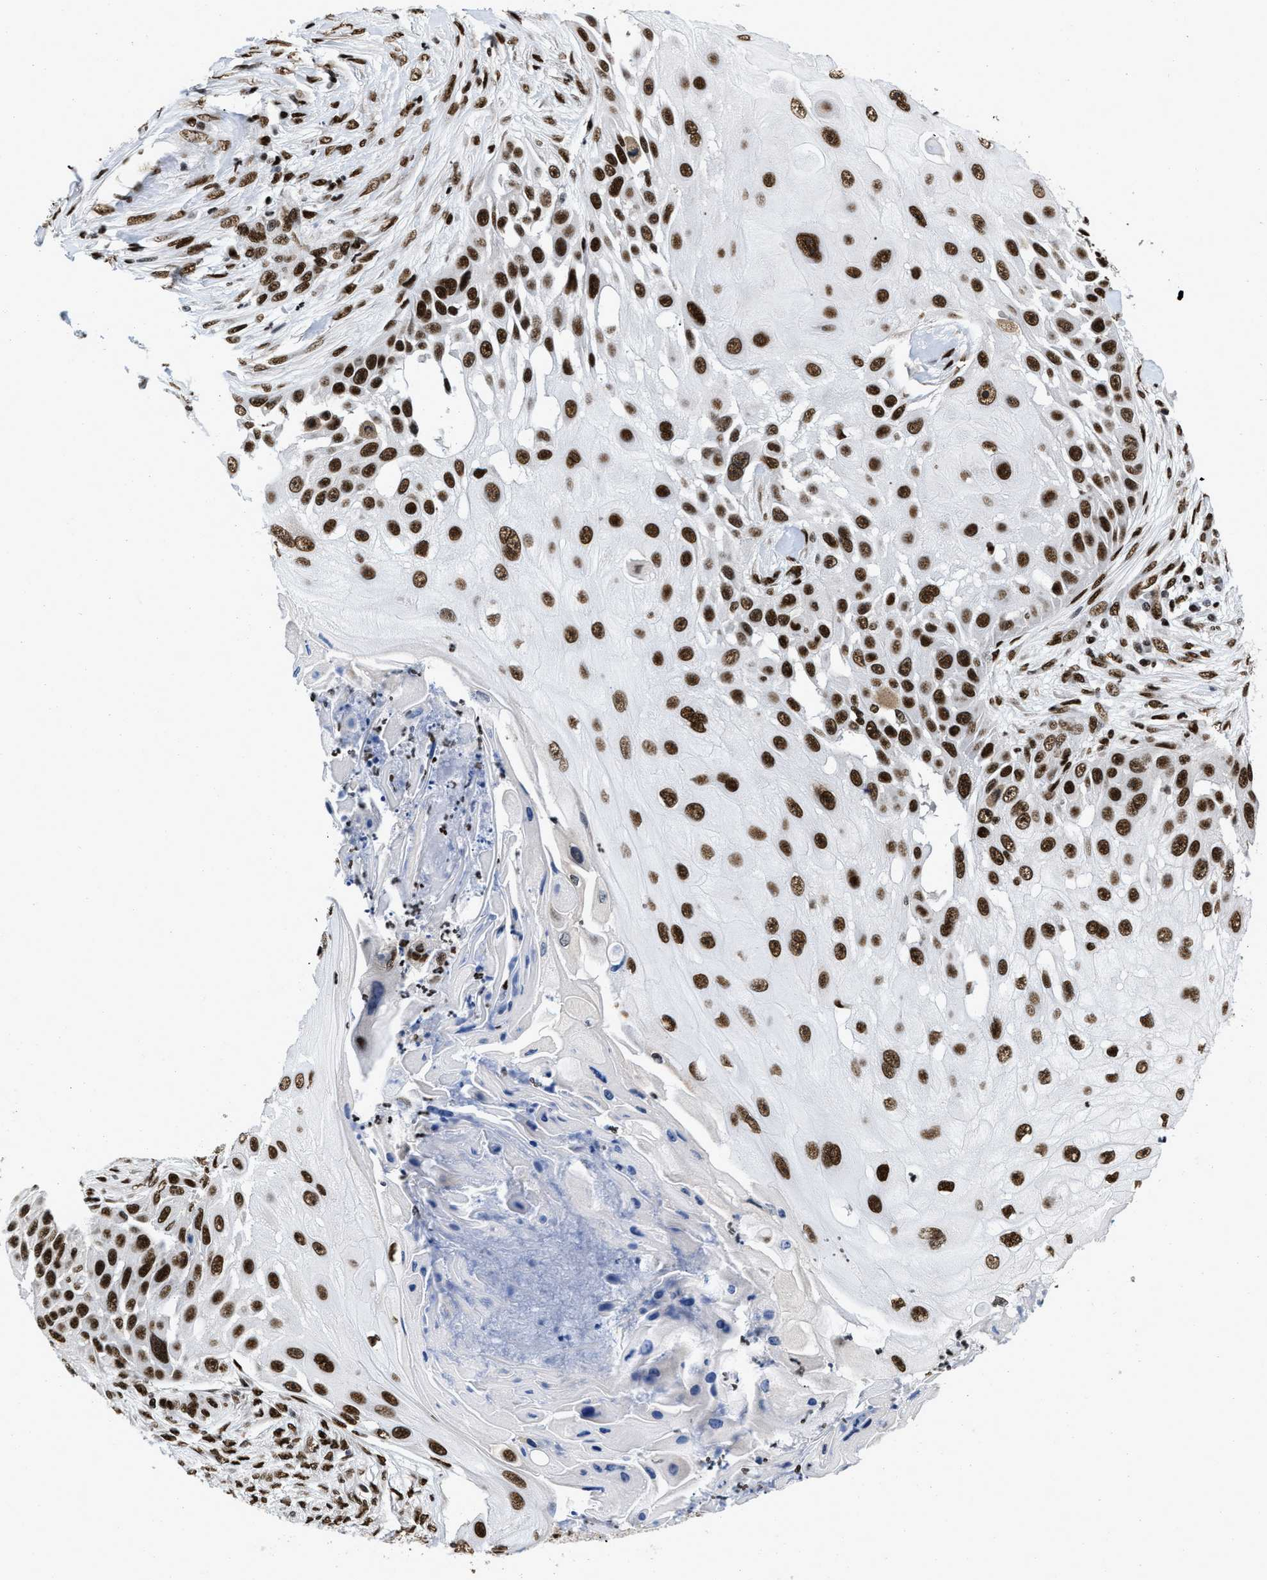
{"staining": {"intensity": "strong", "quantity": ">75%", "location": "nuclear"}, "tissue": "skin cancer", "cell_type": "Tumor cells", "image_type": "cancer", "snomed": [{"axis": "morphology", "description": "Squamous cell carcinoma, NOS"}, {"axis": "topography", "description": "Skin"}], "caption": "Skin cancer (squamous cell carcinoma) stained with a brown dye displays strong nuclear positive expression in about >75% of tumor cells.", "gene": "CREB1", "patient": {"sex": "female", "age": 44}}